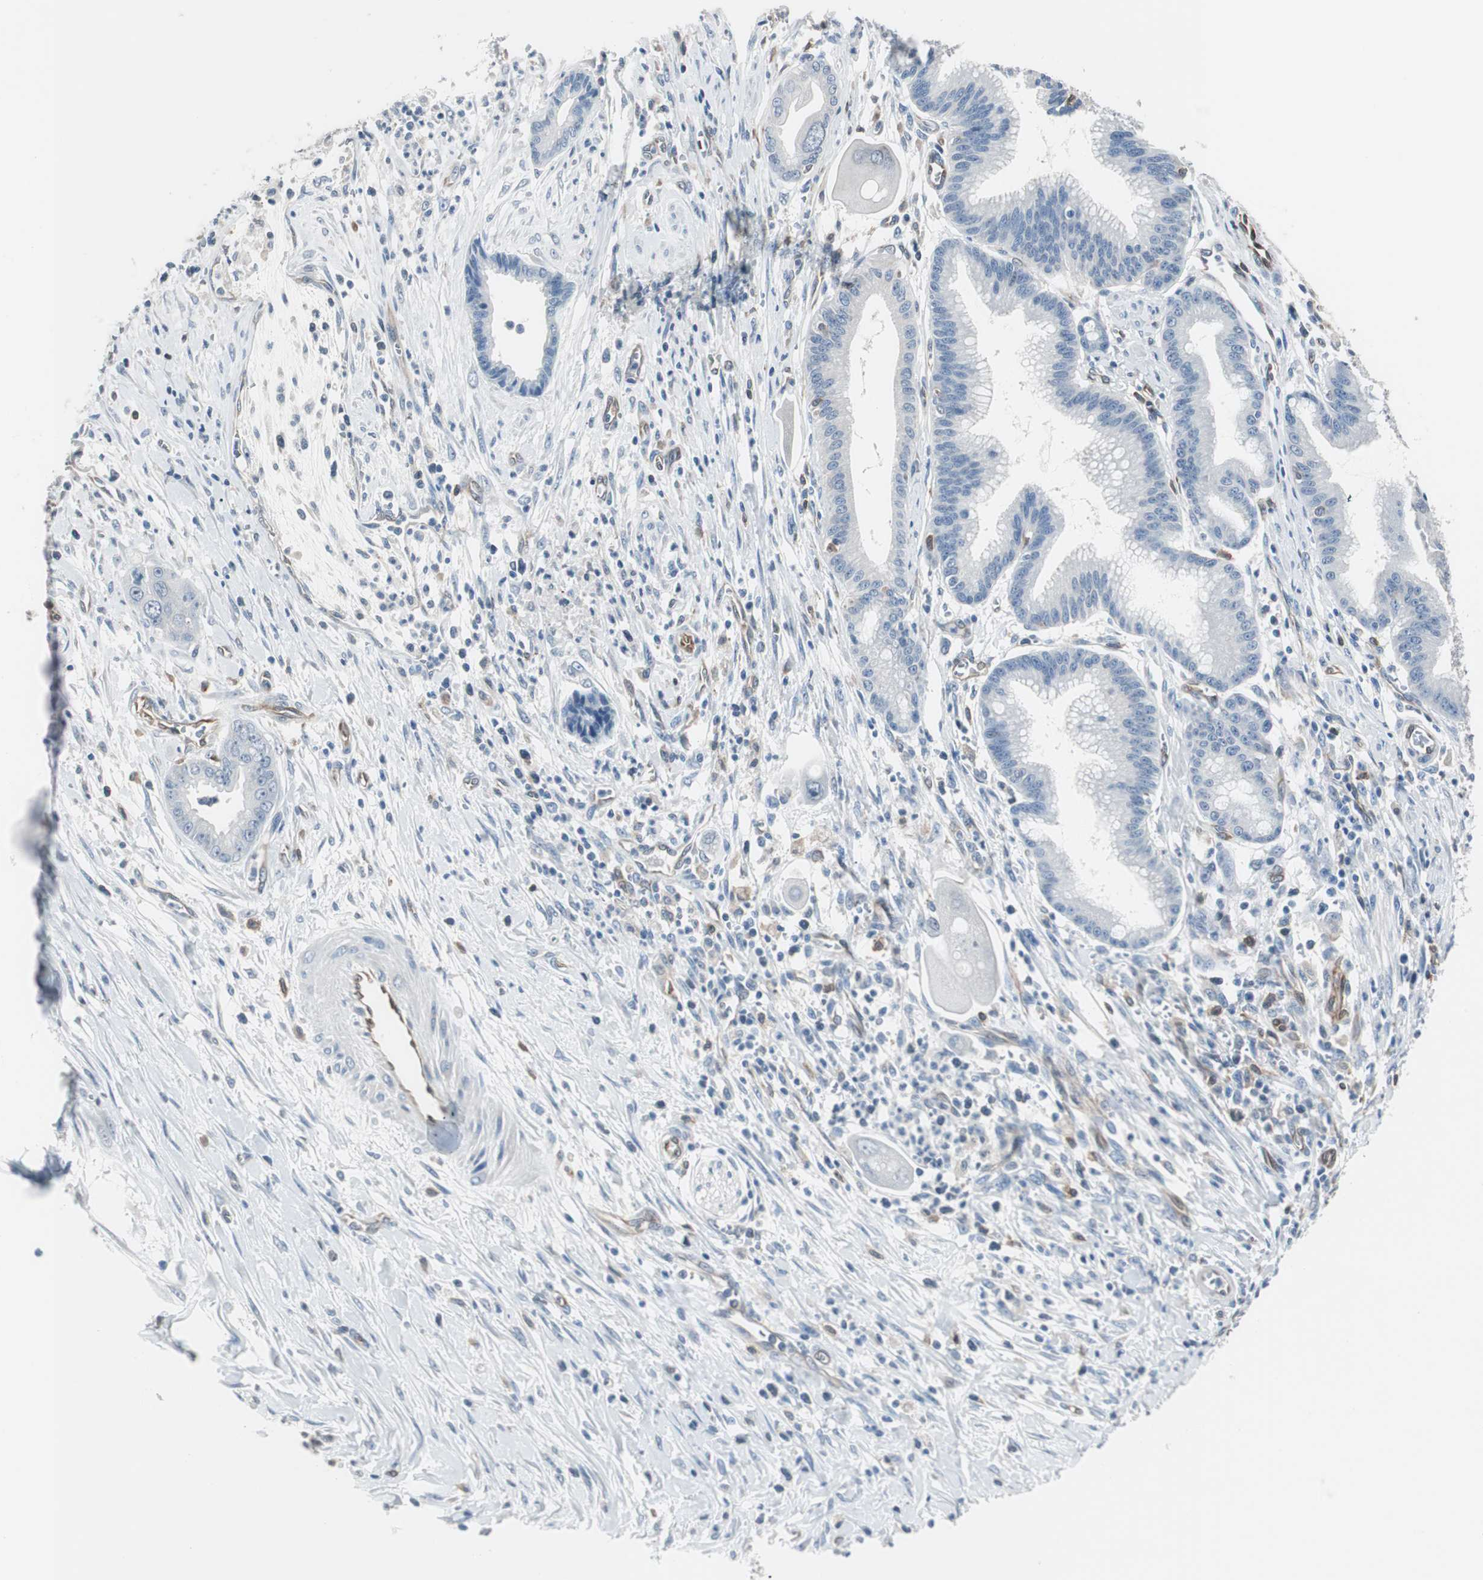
{"staining": {"intensity": "negative", "quantity": "none", "location": "none"}, "tissue": "pancreatic cancer", "cell_type": "Tumor cells", "image_type": "cancer", "snomed": [{"axis": "morphology", "description": "Adenocarcinoma, NOS"}, {"axis": "topography", "description": "Pancreas"}], "caption": "Tumor cells show no significant protein expression in pancreatic adenocarcinoma.", "gene": "SWAP70", "patient": {"sex": "male", "age": 59}}